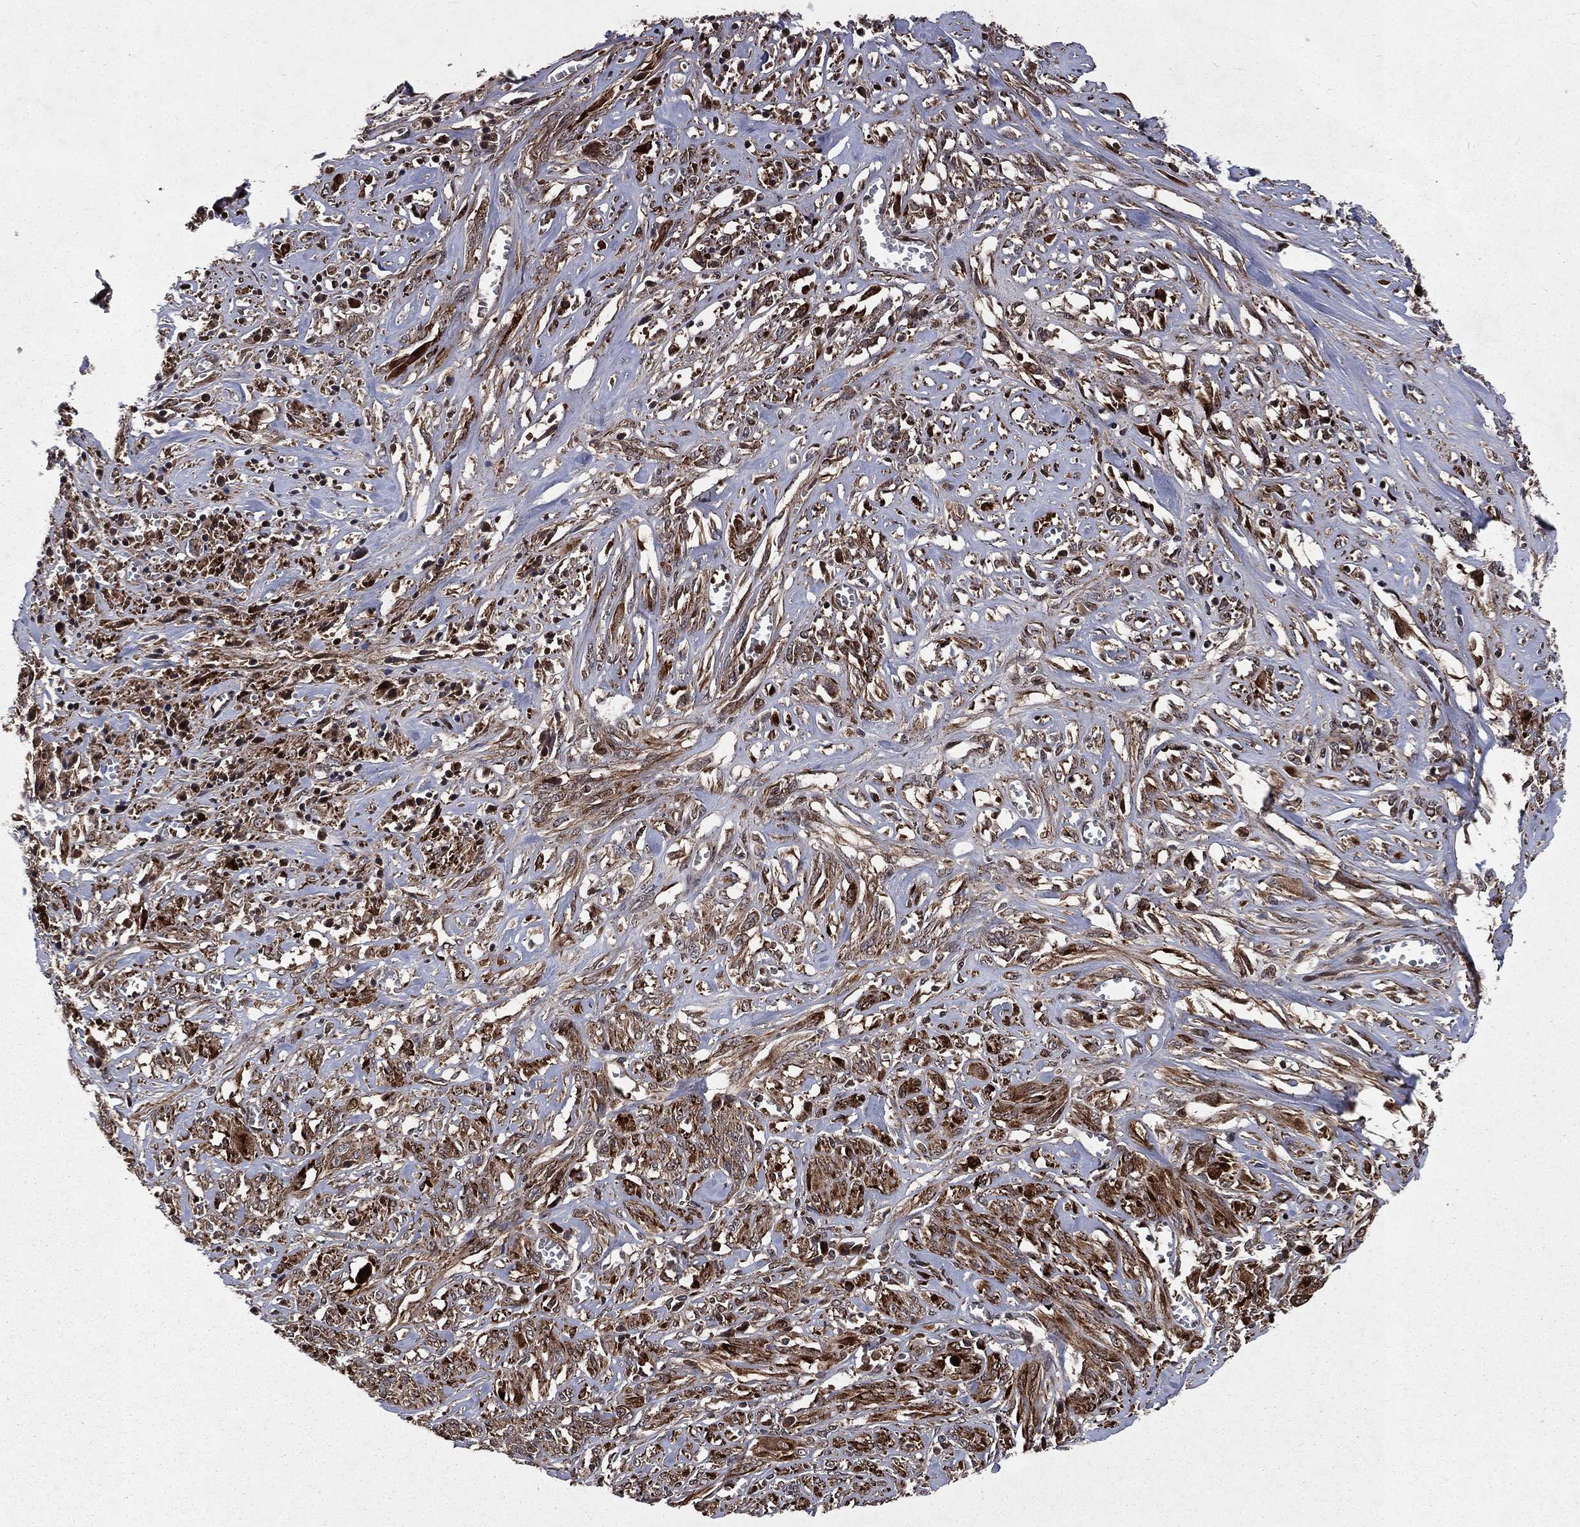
{"staining": {"intensity": "moderate", "quantity": ">75%", "location": "cytoplasmic/membranous"}, "tissue": "melanoma", "cell_type": "Tumor cells", "image_type": "cancer", "snomed": [{"axis": "morphology", "description": "Malignant melanoma, NOS"}, {"axis": "topography", "description": "Skin"}], "caption": "About >75% of tumor cells in human melanoma reveal moderate cytoplasmic/membranous protein positivity as visualized by brown immunohistochemical staining.", "gene": "LENG8", "patient": {"sex": "female", "age": 91}}